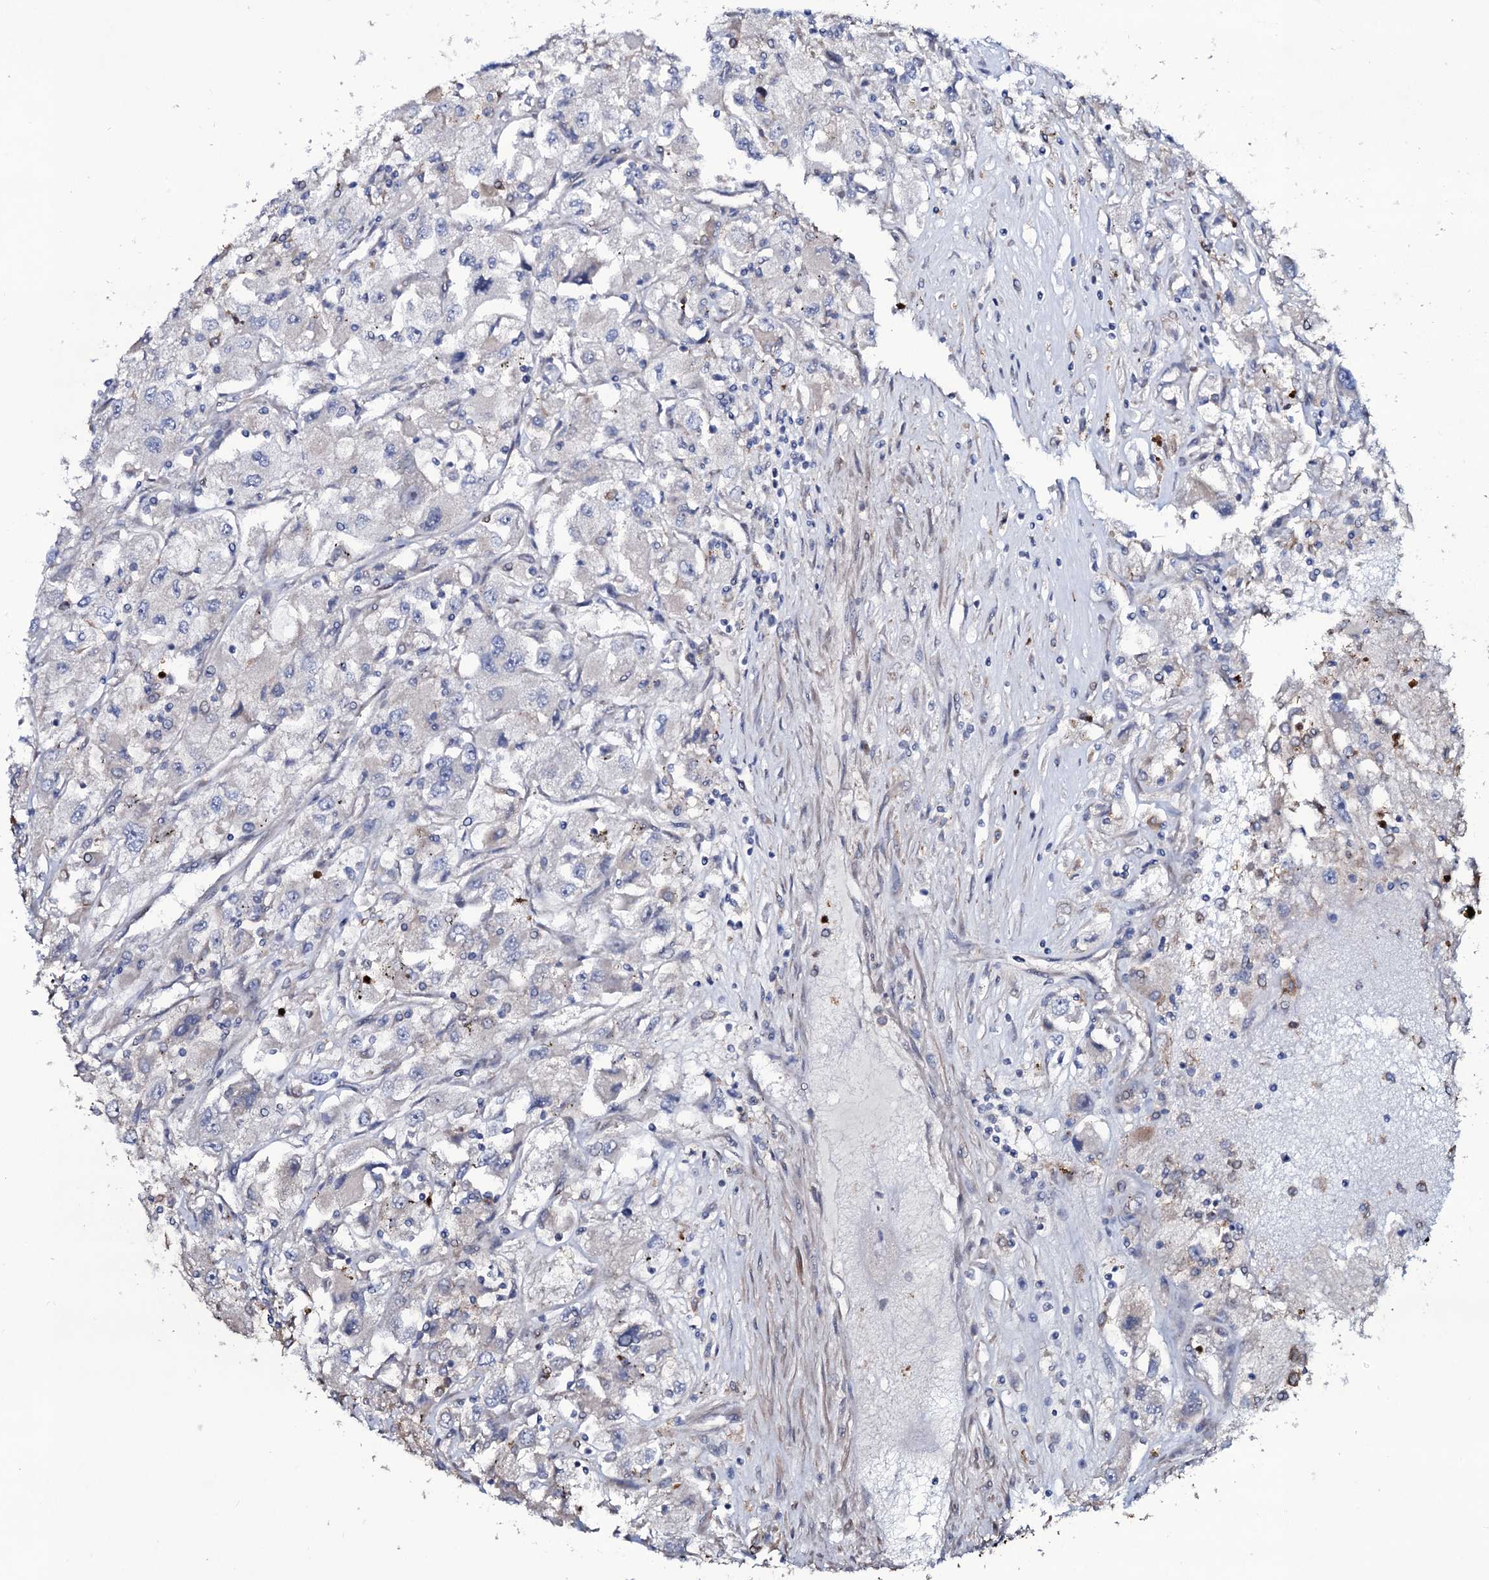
{"staining": {"intensity": "negative", "quantity": "none", "location": "none"}, "tissue": "renal cancer", "cell_type": "Tumor cells", "image_type": "cancer", "snomed": [{"axis": "morphology", "description": "Adenocarcinoma, NOS"}, {"axis": "topography", "description": "Kidney"}], "caption": "Immunohistochemical staining of renal cancer demonstrates no significant positivity in tumor cells.", "gene": "COG6", "patient": {"sex": "female", "age": 52}}